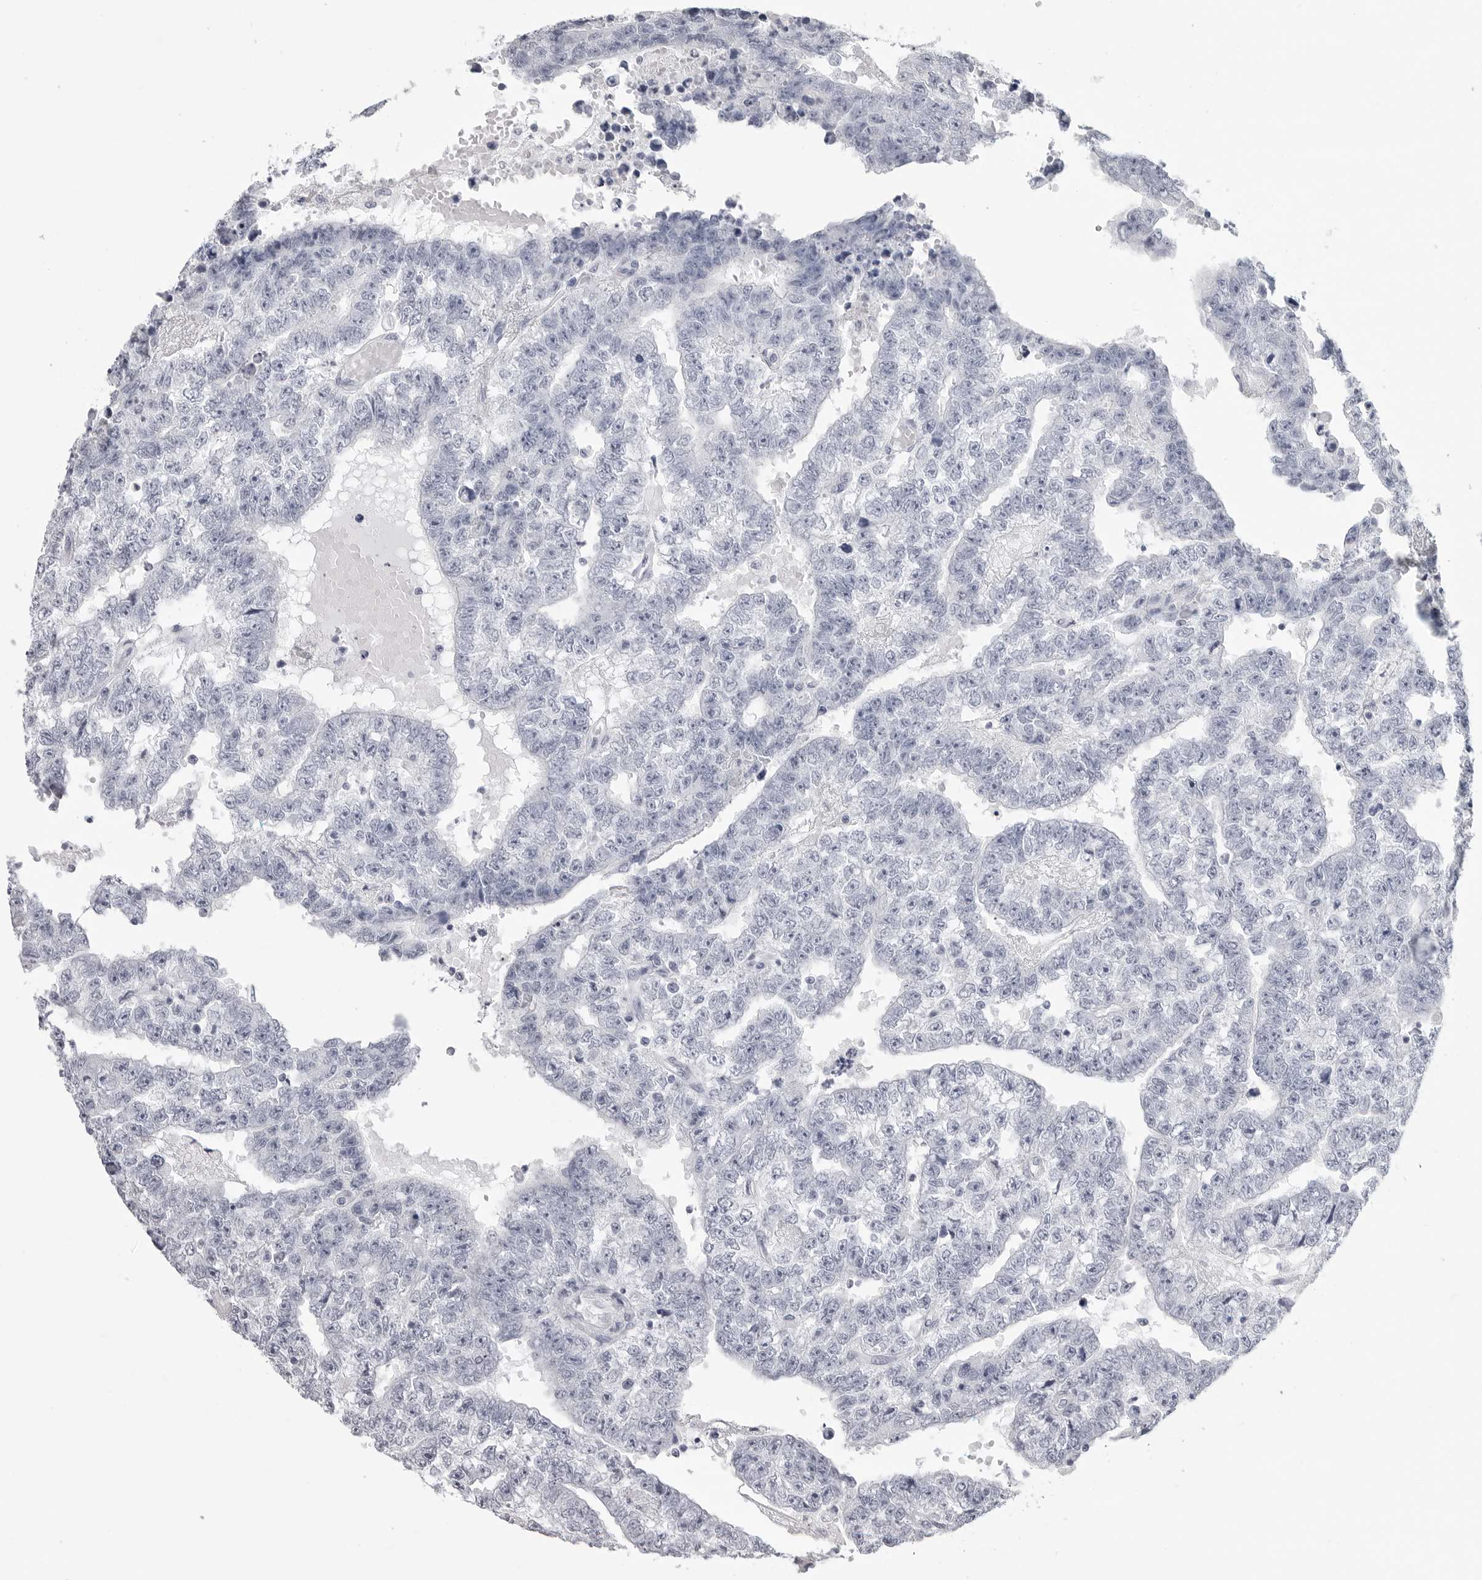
{"staining": {"intensity": "negative", "quantity": "none", "location": "none"}, "tissue": "testis cancer", "cell_type": "Tumor cells", "image_type": "cancer", "snomed": [{"axis": "morphology", "description": "Carcinoma, Embryonal, NOS"}, {"axis": "topography", "description": "Testis"}], "caption": "Immunohistochemistry of human testis cancer (embryonal carcinoma) shows no positivity in tumor cells. (Stains: DAB immunohistochemistry (IHC) with hematoxylin counter stain, Microscopy: brightfield microscopy at high magnification).", "gene": "LGALS4", "patient": {"sex": "male", "age": 25}}